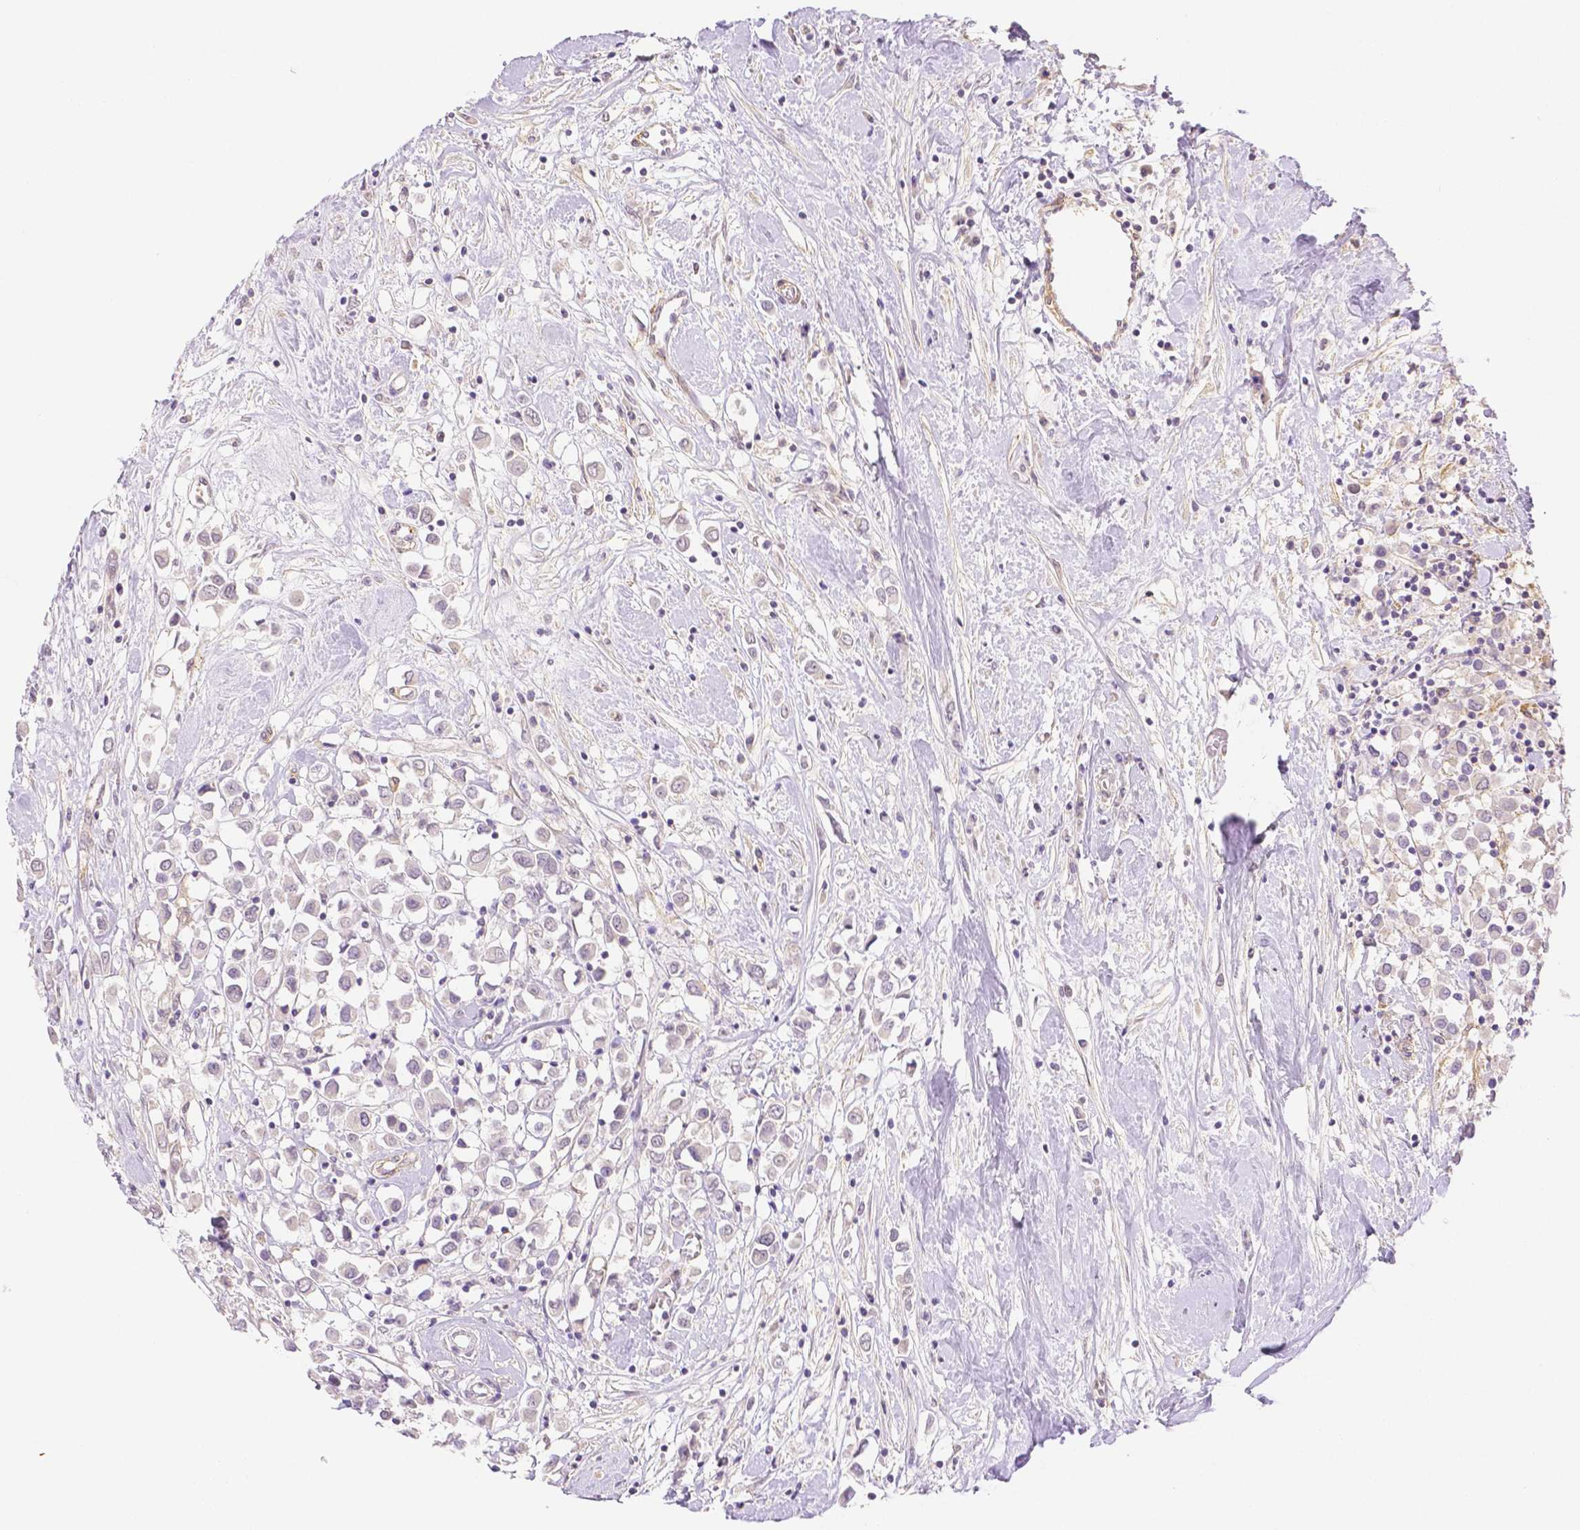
{"staining": {"intensity": "negative", "quantity": "none", "location": "none"}, "tissue": "breast cancer", "cell_type": "Tumor cells", "image_type": "cancer", "snomed": [{"axis": "morphology", "description": "Duct carcinoma"}, {"axis": "topography", "description": "Breast"}], "caption": "Immunohistochemistry micrograph of neoplastic tissue: breast cancer stained with DAB shows no significant protein staining in tumor cells. The staining is performed using DAB (3,3'-diaminobenzidine) brown chromogen with nuclei counter-stained in using hematoxylin.", "gene": "THY1", "patient": {"sex": "female", "age": 61}}